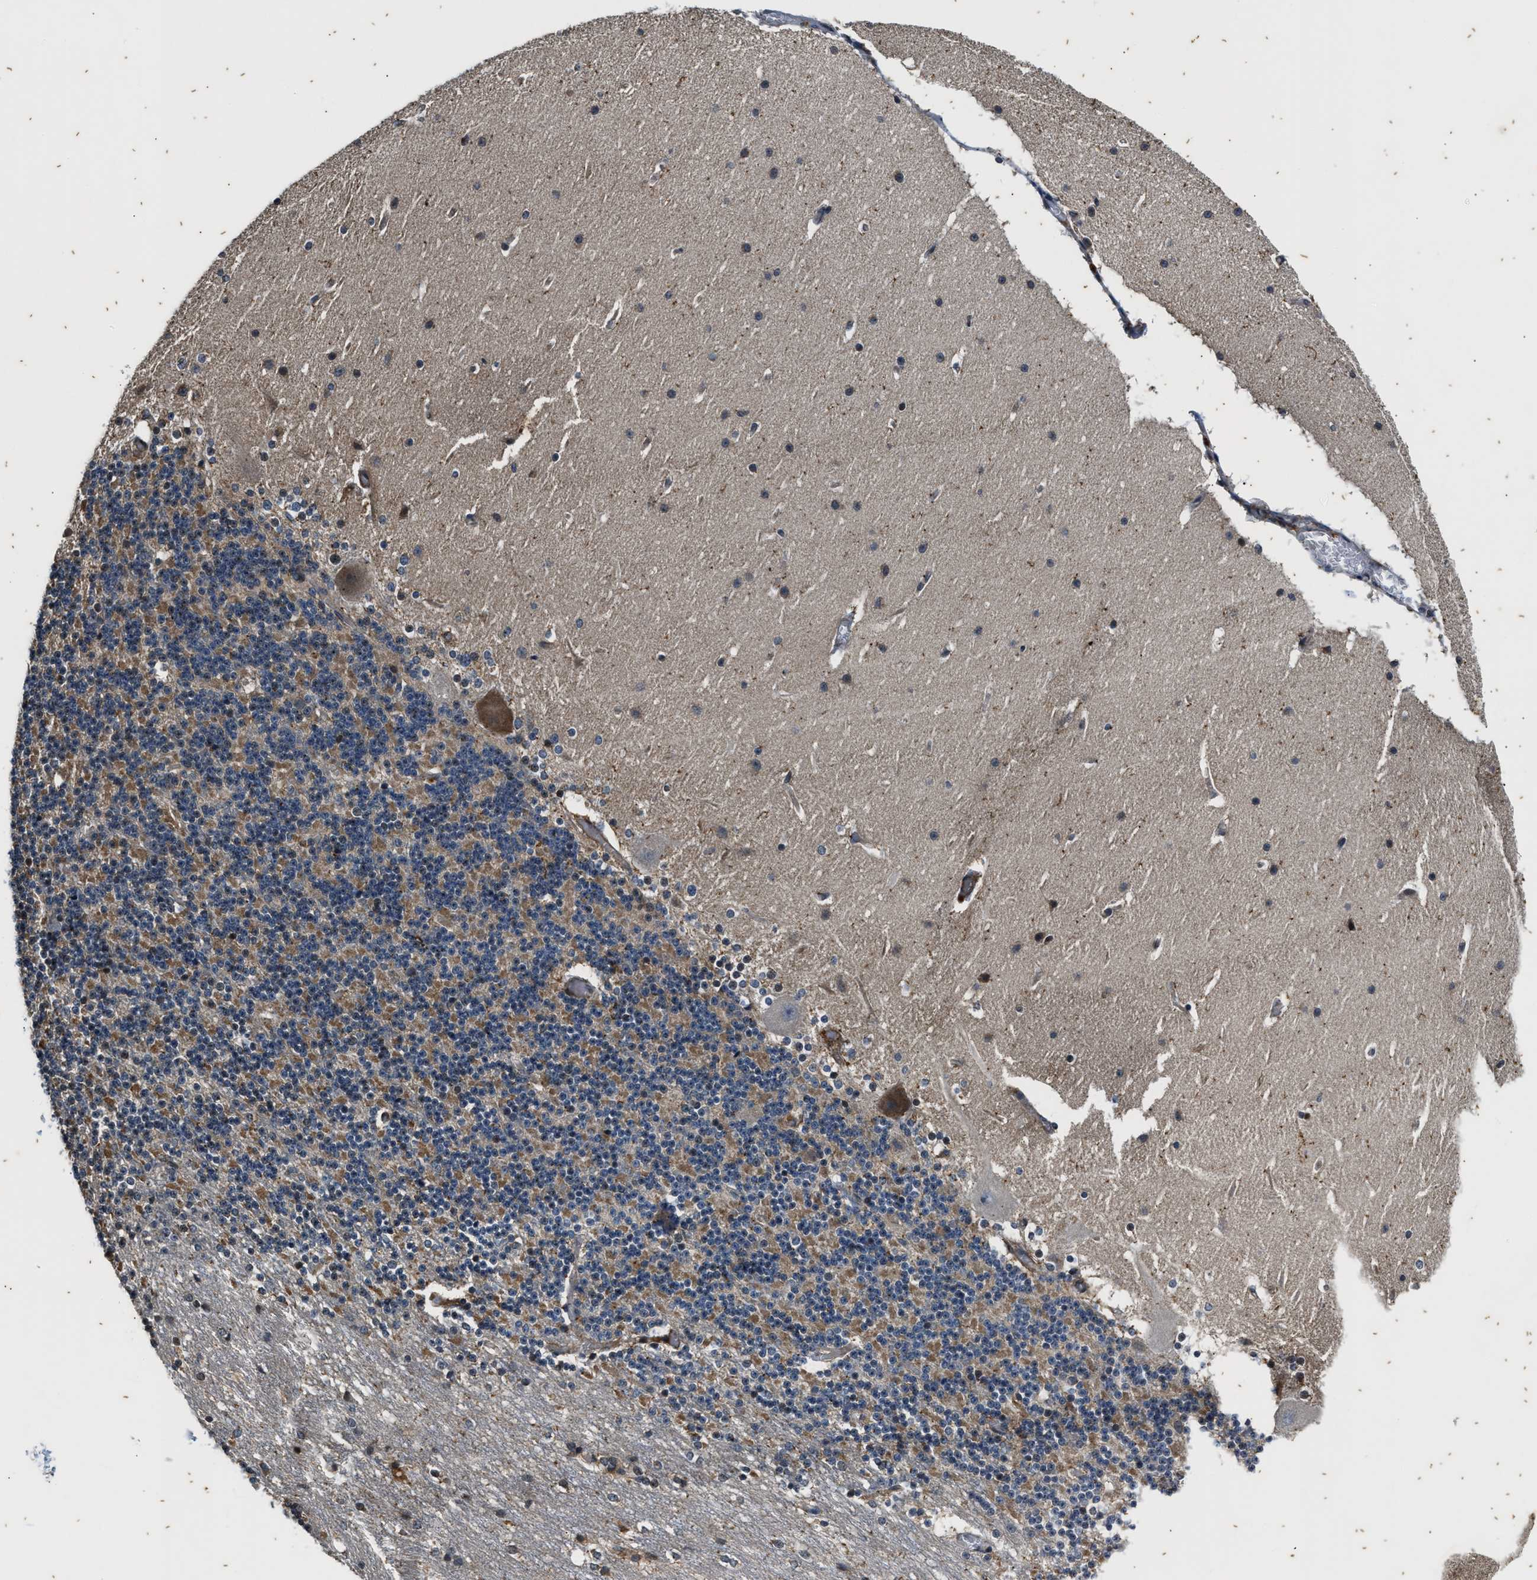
{"staining": {"intensity": "weak", "quantity": "<25%", "location": "cytoplasmic/membranous"}, "tissue": "cerebellum", "cell_type": "Cells in granular layer", "image_type": "normal", "snomed": [{"axis": "morphology", "description": "Normal tissue, NOS"}, {"axis": "topography", "description": "Cerebellum"}], "caption": "An image of cerebellum stained for a protein displays no brown staining in cells in granular layer. (DAB (3,3'-diaminobenzidine) immunohistochemistry with hematoxylin counter stain).", "gene": "PTPN7", "patient": {"sex": "female", "age": 19}}